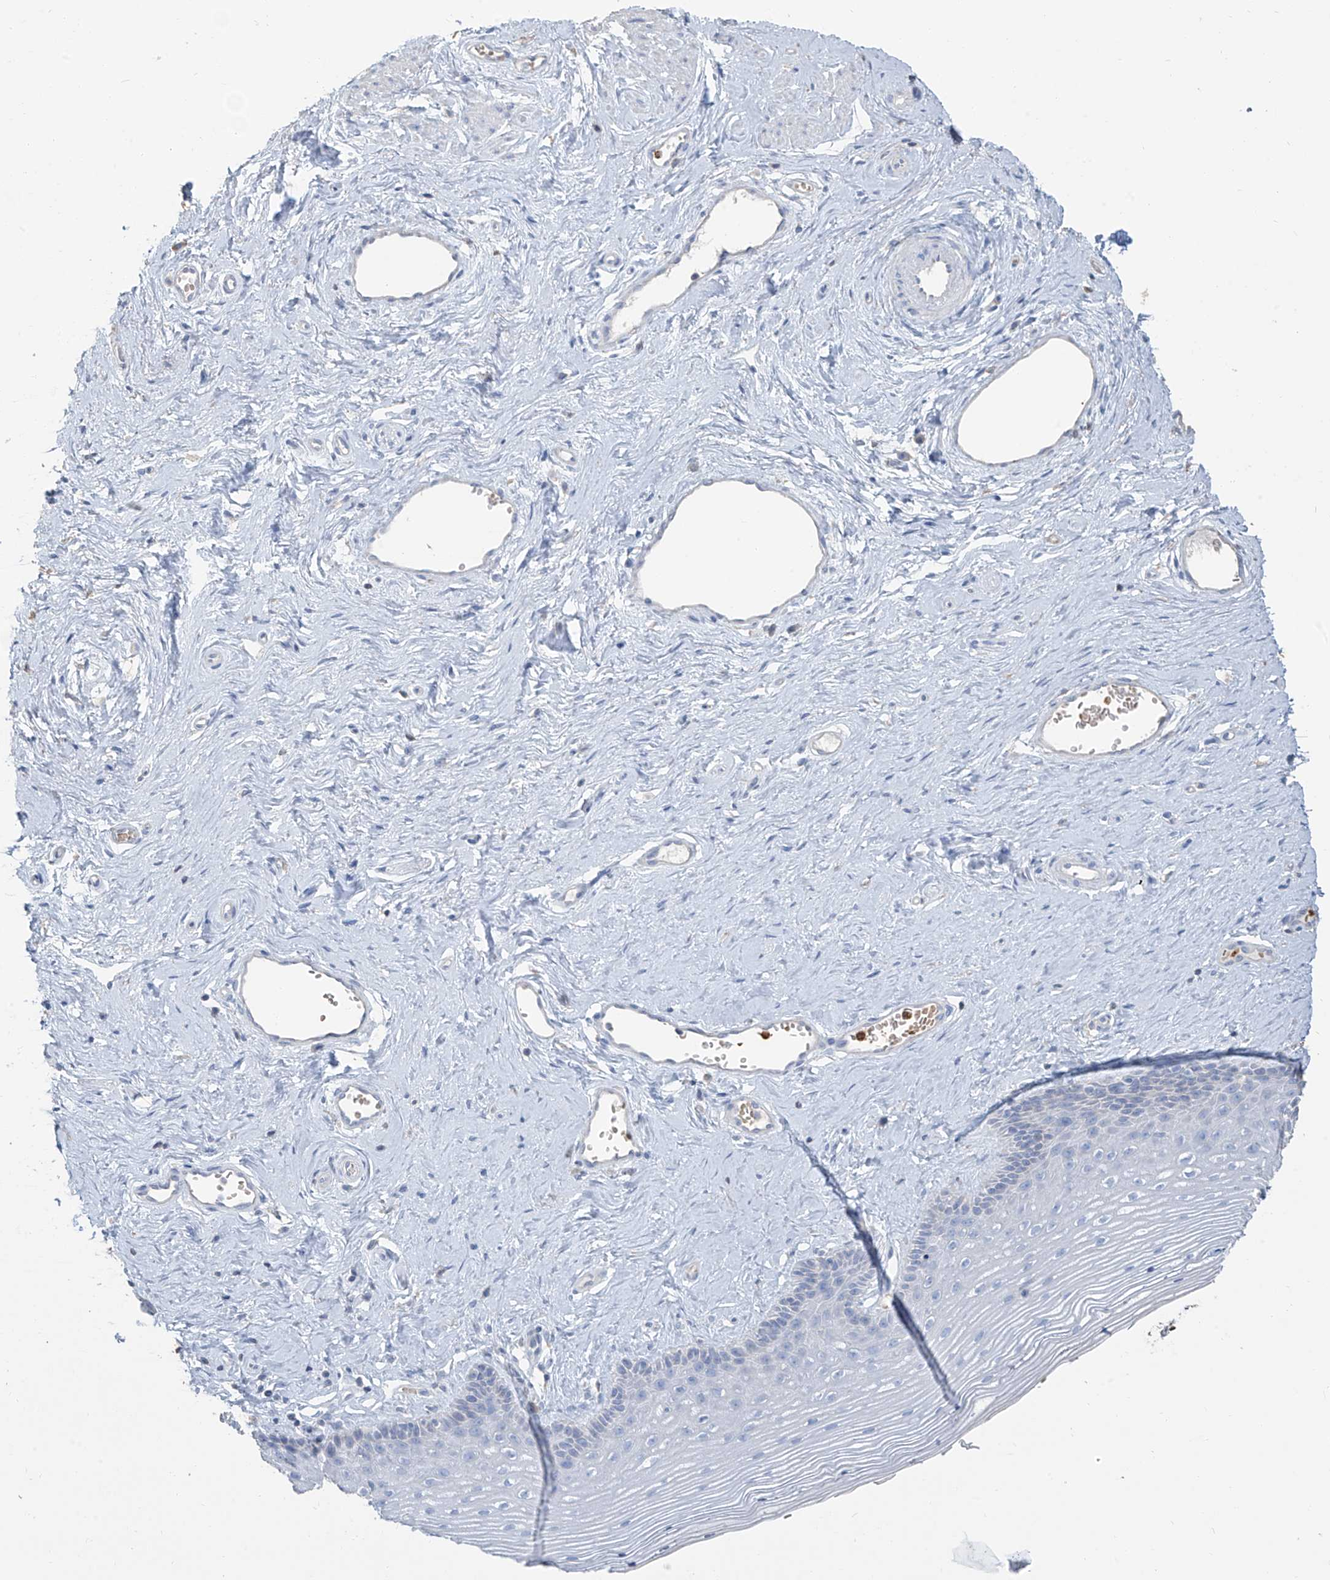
{"staining": {"intensity": "negative", "quantity": "none", "location": "none"}, "tissue": "vagina", "cell_type": "Squamous epithelial cells", "image_type": "normal", "snomed": [{"axis": "morphology", "description": "Normal tissue, NOS"}, {"axis": "topography", "description": "Vagina"}], "caption": "A high-resolution photomicrograph shows IHC staining of unremarkable vagina, which reveals no significant expression in squamous epithelial cells.", "gene": "PAFAH1B3", "patient": {"sex": "female", "age": 46}}